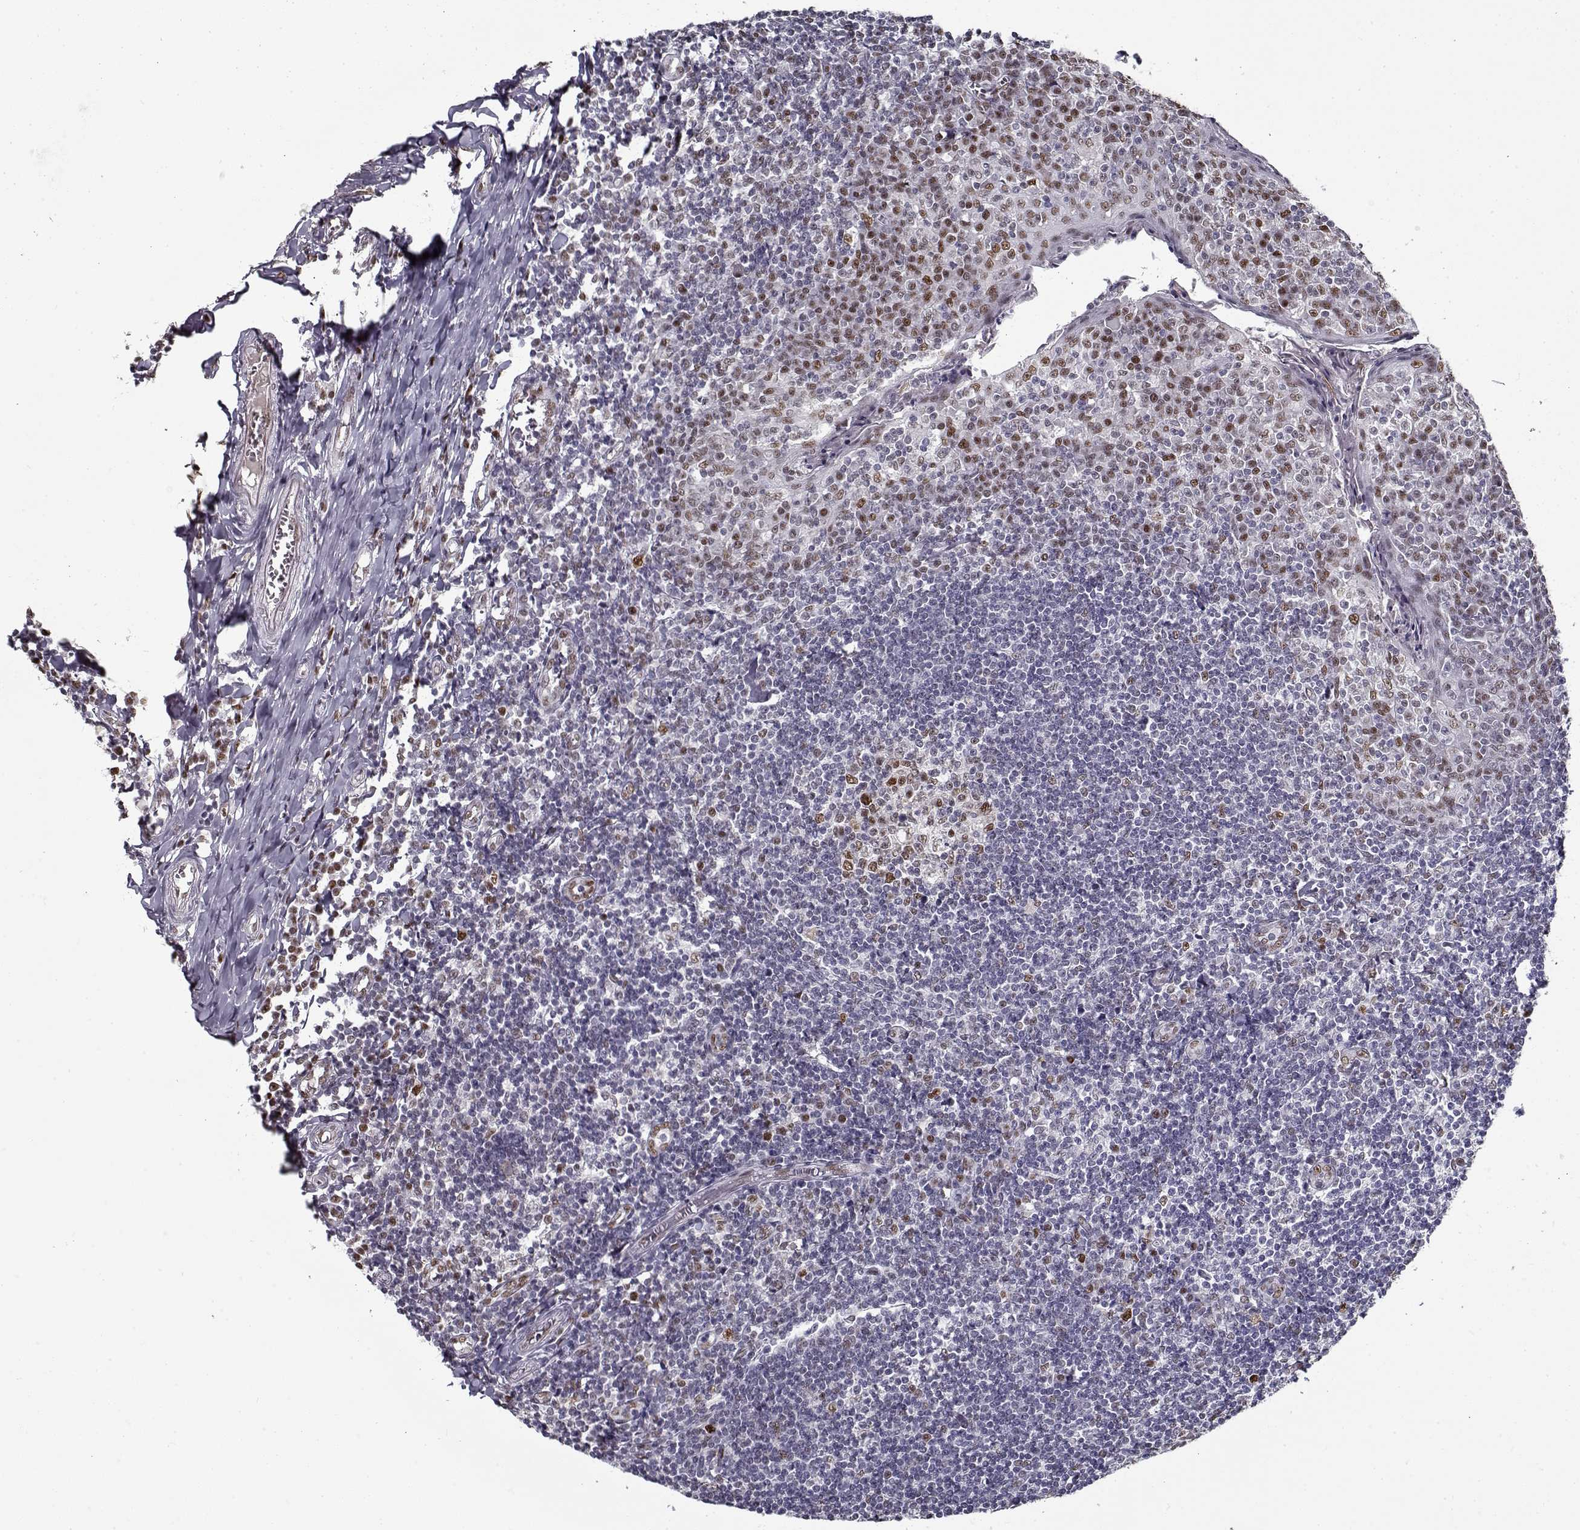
{"staining": {"intensity": "moderate", "quantity": ">75%", "location": "nuclear"}, "tissue": "tonsil", "cell_type": "Germinal center cells", "image_type": "normal", "snomed": [{"axis": "morphology", "description": "Normal tissue, NOS"}, {"axis": "topography", "description": "Tonsil"}], "caption": "Immunohistochemical staining of benign tonsil exhibits moderate nuclear protein expression in about >75% of germinal center cells.", "gene": "PRMT1", "patient": {"sex": "female", "age": 12}}